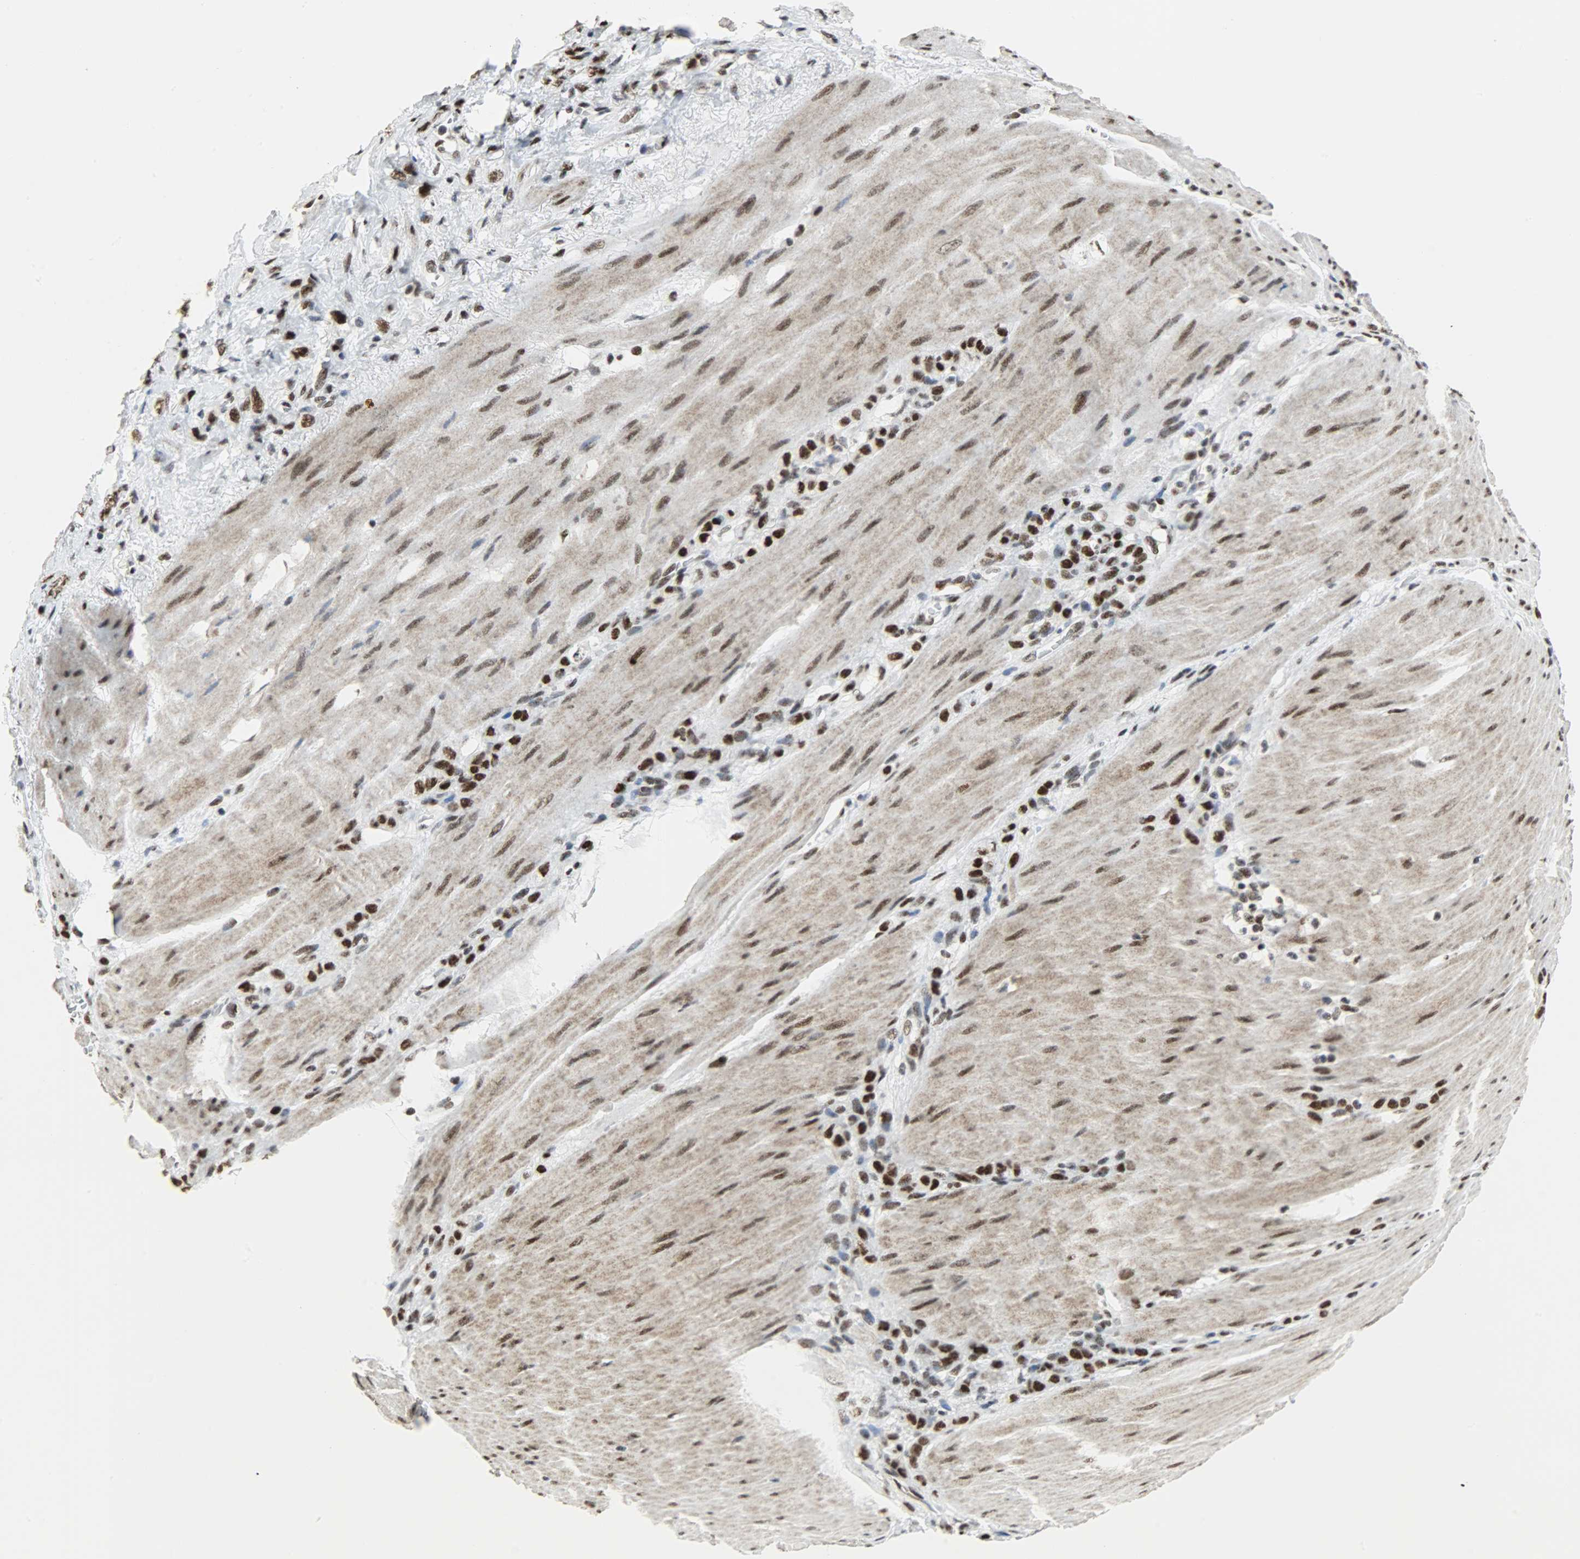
{"staining": {"intensity": "strong", "quantity": ">75%", "location": "nuclear"}, "tissue": "stomach cancer", "cell_type": "Tumor cells", "image_type": "cancer", "snomed": [{"axis": "morphology", "description": "Adenocarcinoma, NOS"}, {"axis": "topography", "description": "Stomach"}], "caption": "About >75% of tumor cells in stomach cancer (adenocarcinoma) exhibit strong nuclear protein positivity as visualized by brown immunohistochemical staining.", "gene": "SSB", "patient": {"sex": "male", "age": 82}}